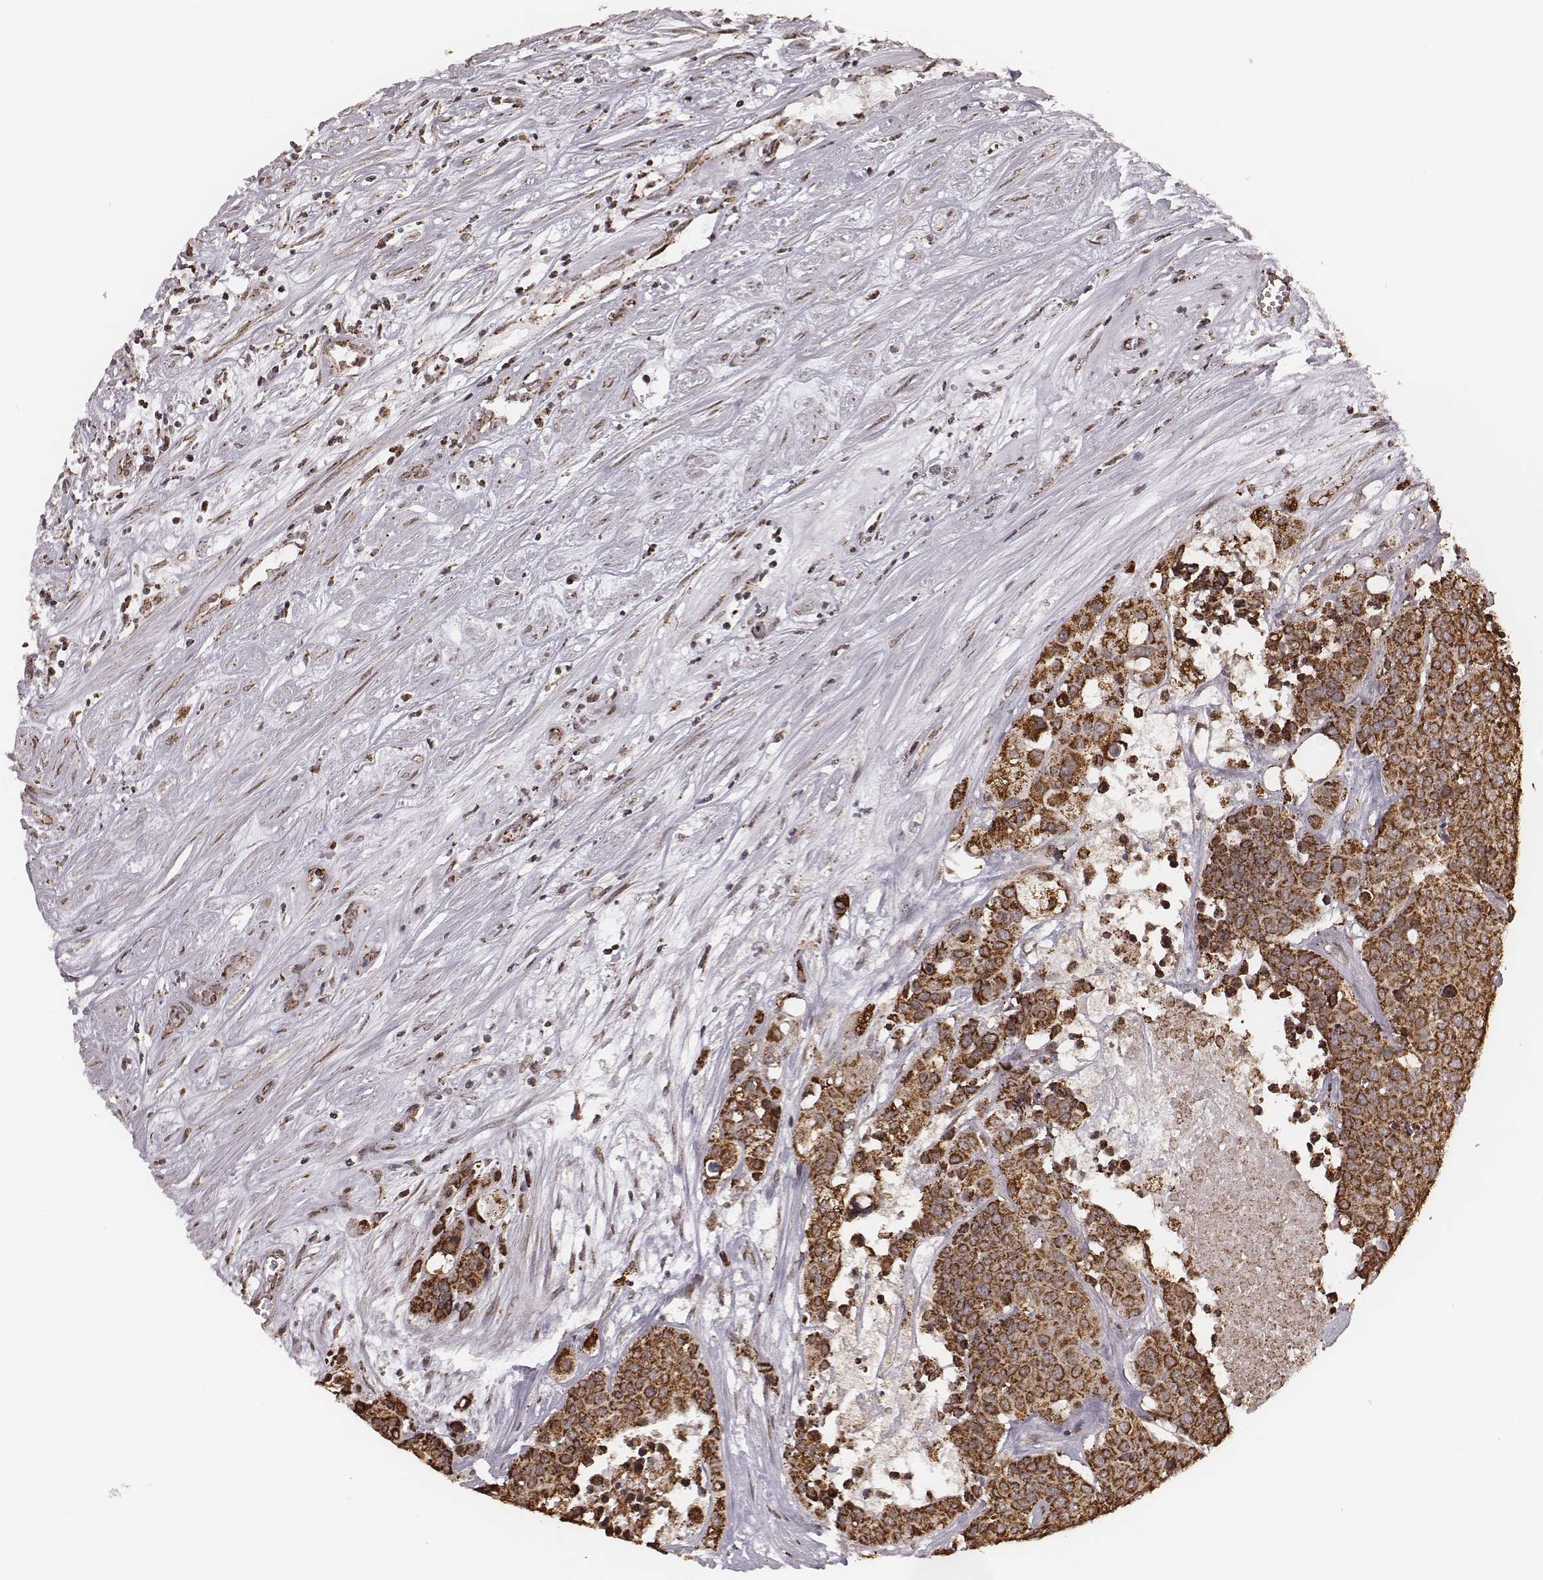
{"staining": {"intensity": "strong", "quantity": ">75%", "location": "cytoplasmic/membranous"}, "tissue": "carcinoid", "cell_type": "Tumor cells", "image_type": "cancer", "snomed": [{"axis": "morphology", "description": "Carcinoid, malignant, NOS"}, {"axis": "topography", "description": "Colon"}], "caption": "Immunohistochemistry staining of malignant carcinoid, which reveals high levels of strong cytoplasmic/membranous expression in approximately >75% of tumor cells indicating strong cytoplasmic/membranous protein staining. The staining was performed using DAB (3,3'-diaminobenzidine) (brown) for protein detection and nuclei were counterstained in hematoxylin (blue).", "gene": "ACOT2", "patient": {"sex": "male", "age": 81}}